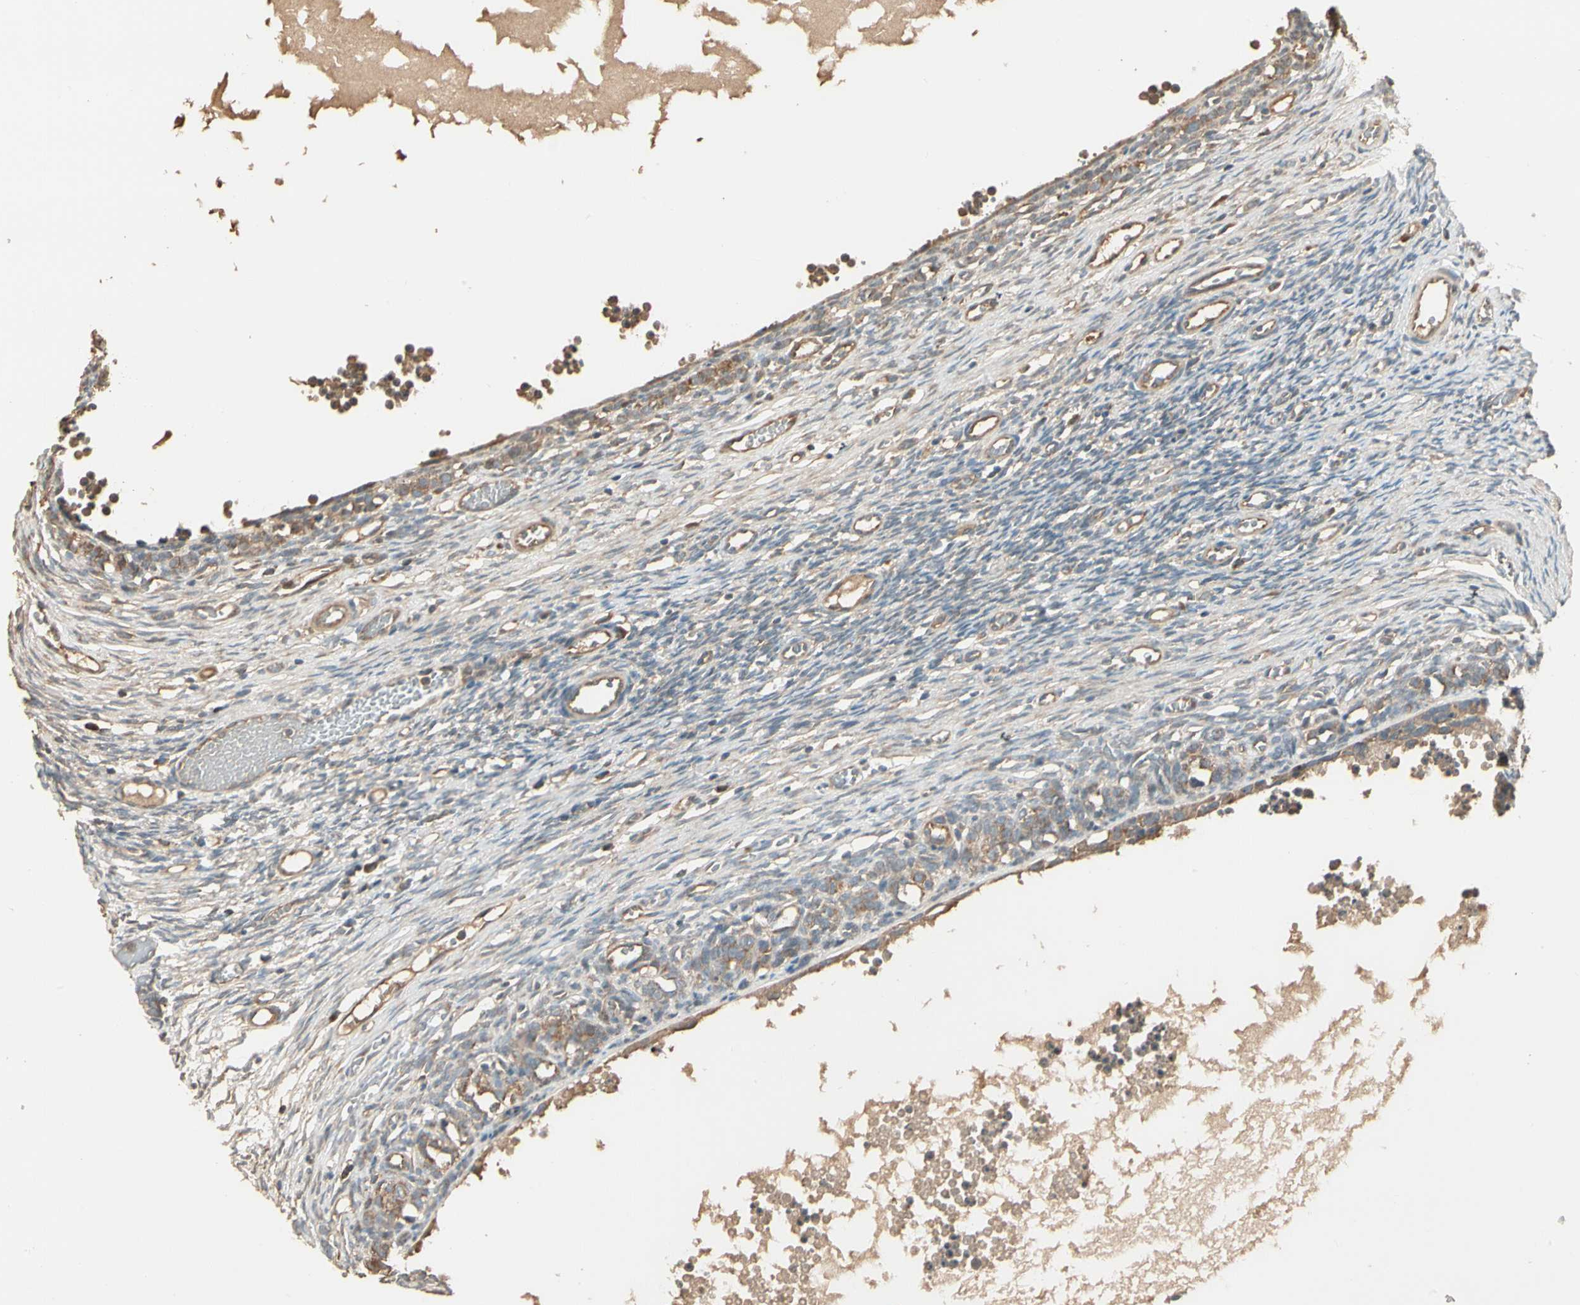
{"staining": {"intensity": "weak", "quantity": ">75%", "location": "cytoplasmic/membranous"}, "tissue": "ovary", "cell_type": "Follicle cells", "image_type": "normal", "snomed": [{"axis": "morphology", "description": "Normal tissue, NOS"}, {"axis": "topography", "description": "Ovary"}], "caption": "Weak cytoplasmic/membranous protein expression is appreciated in approximately >75% of follicle cells in ovary. The protein is shown in brown color, while the nuclei are stained blue.", "gene": "TNFRSF21", "patient": {"sex": "female", "age": 35}}